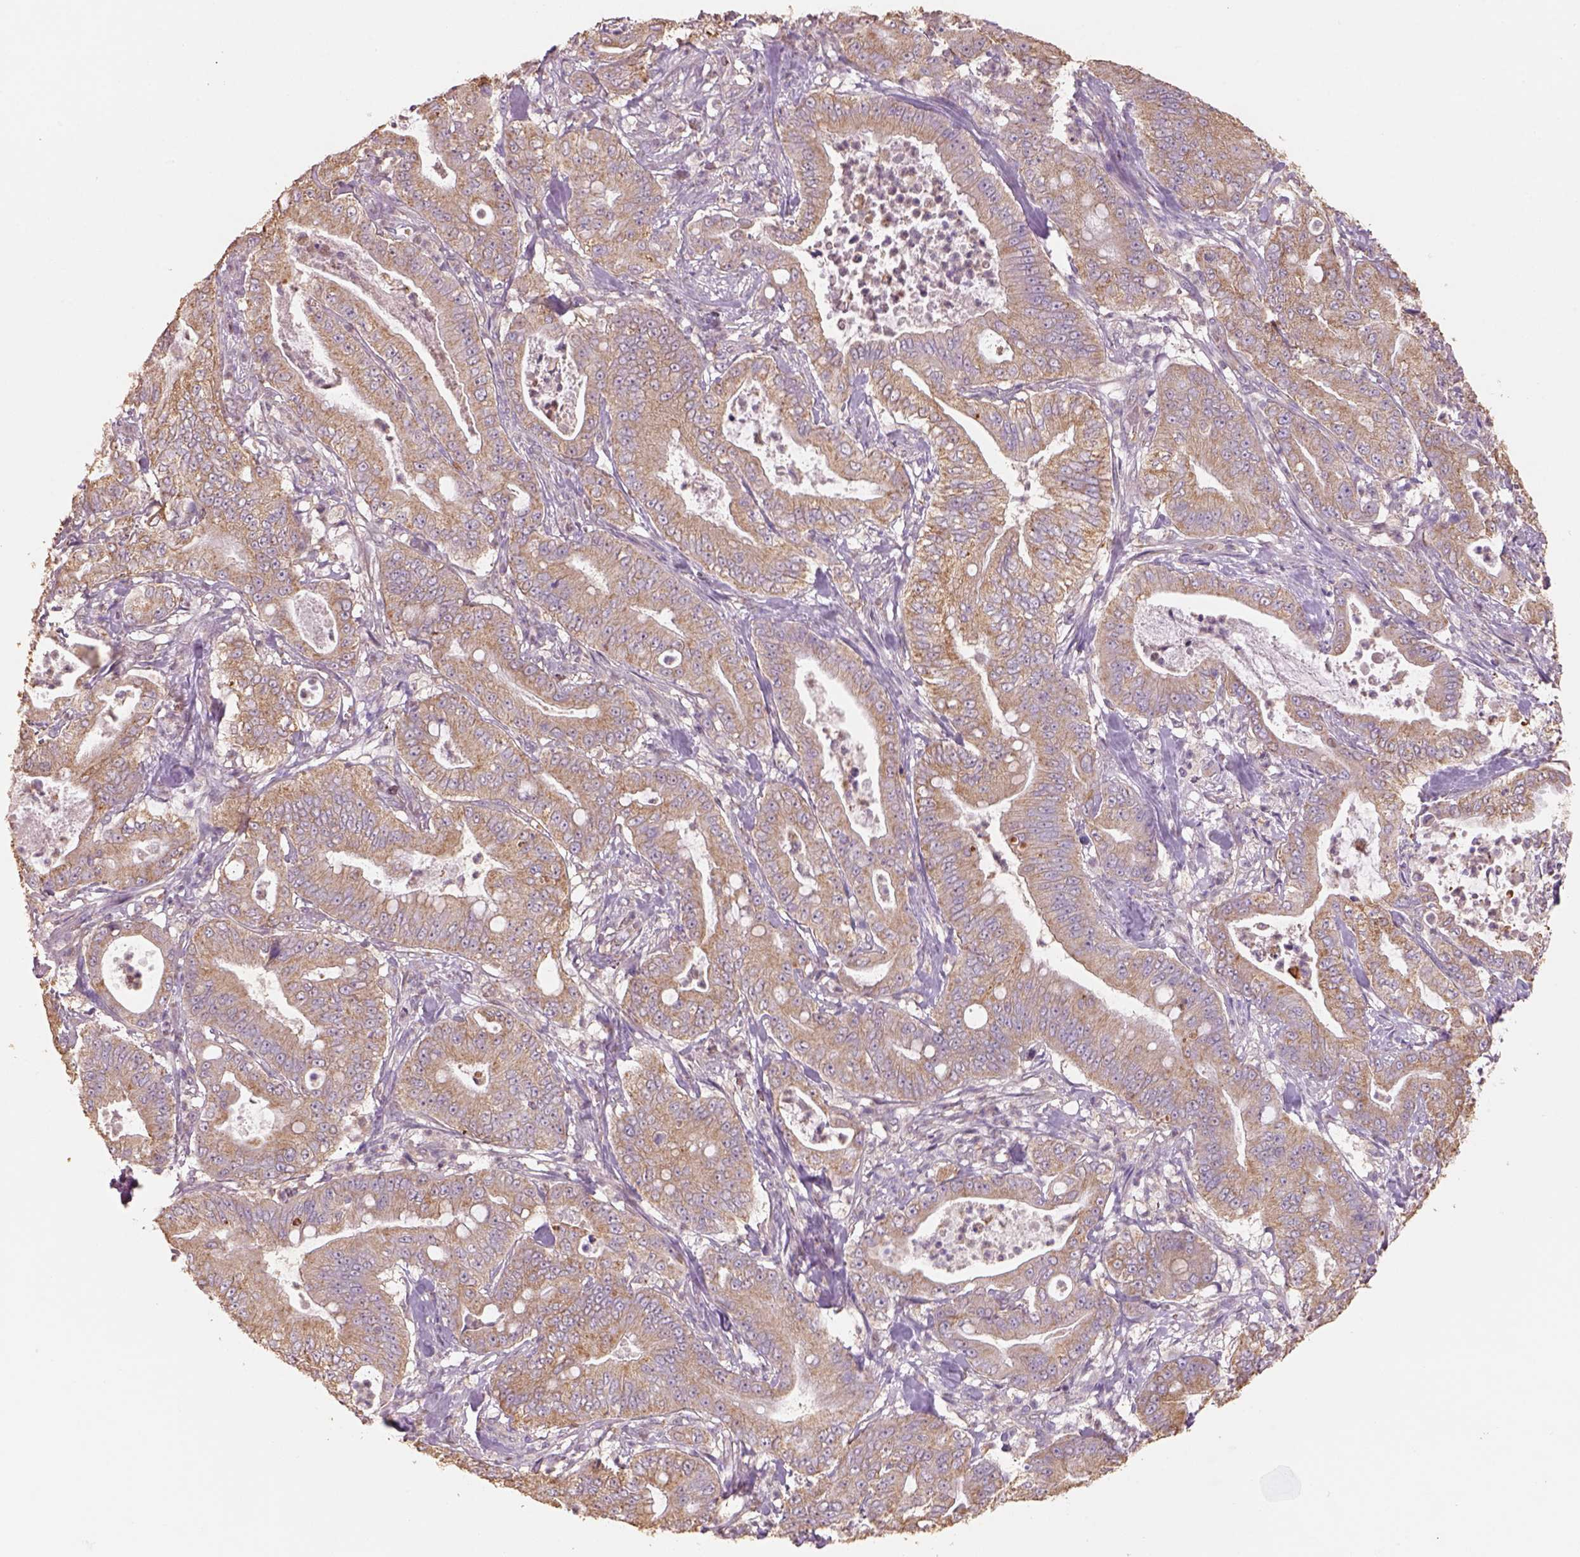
{"staining": {"intensity": "moderate", "quantity": ">75%", "location": "cytoplasmic/membranous"}, "tissue": "pancreatic cancer", "cell_type": "Tumor cells", "image_type": "cancer", "snomed": [{"axis": "morphology", "description": "Adenocarcinoma, NOS"}, {"axis": "topography", "description": "Pancreas"}], "caption": "Adenocarcinoma (pancreatic) stained with DAB immunohistochemistry reveals medium levels of moderate cytoplasmic/membranous positivity in approximately >75% of tumor cells. Using DAB (3,3'-diaminobenzidine) (brown) and hematoxylin (blue) stains, captured at high magnification using brightfield microscopy.", "gene": "AP2B1", "patient": {"sex": "male", "age": 71}}